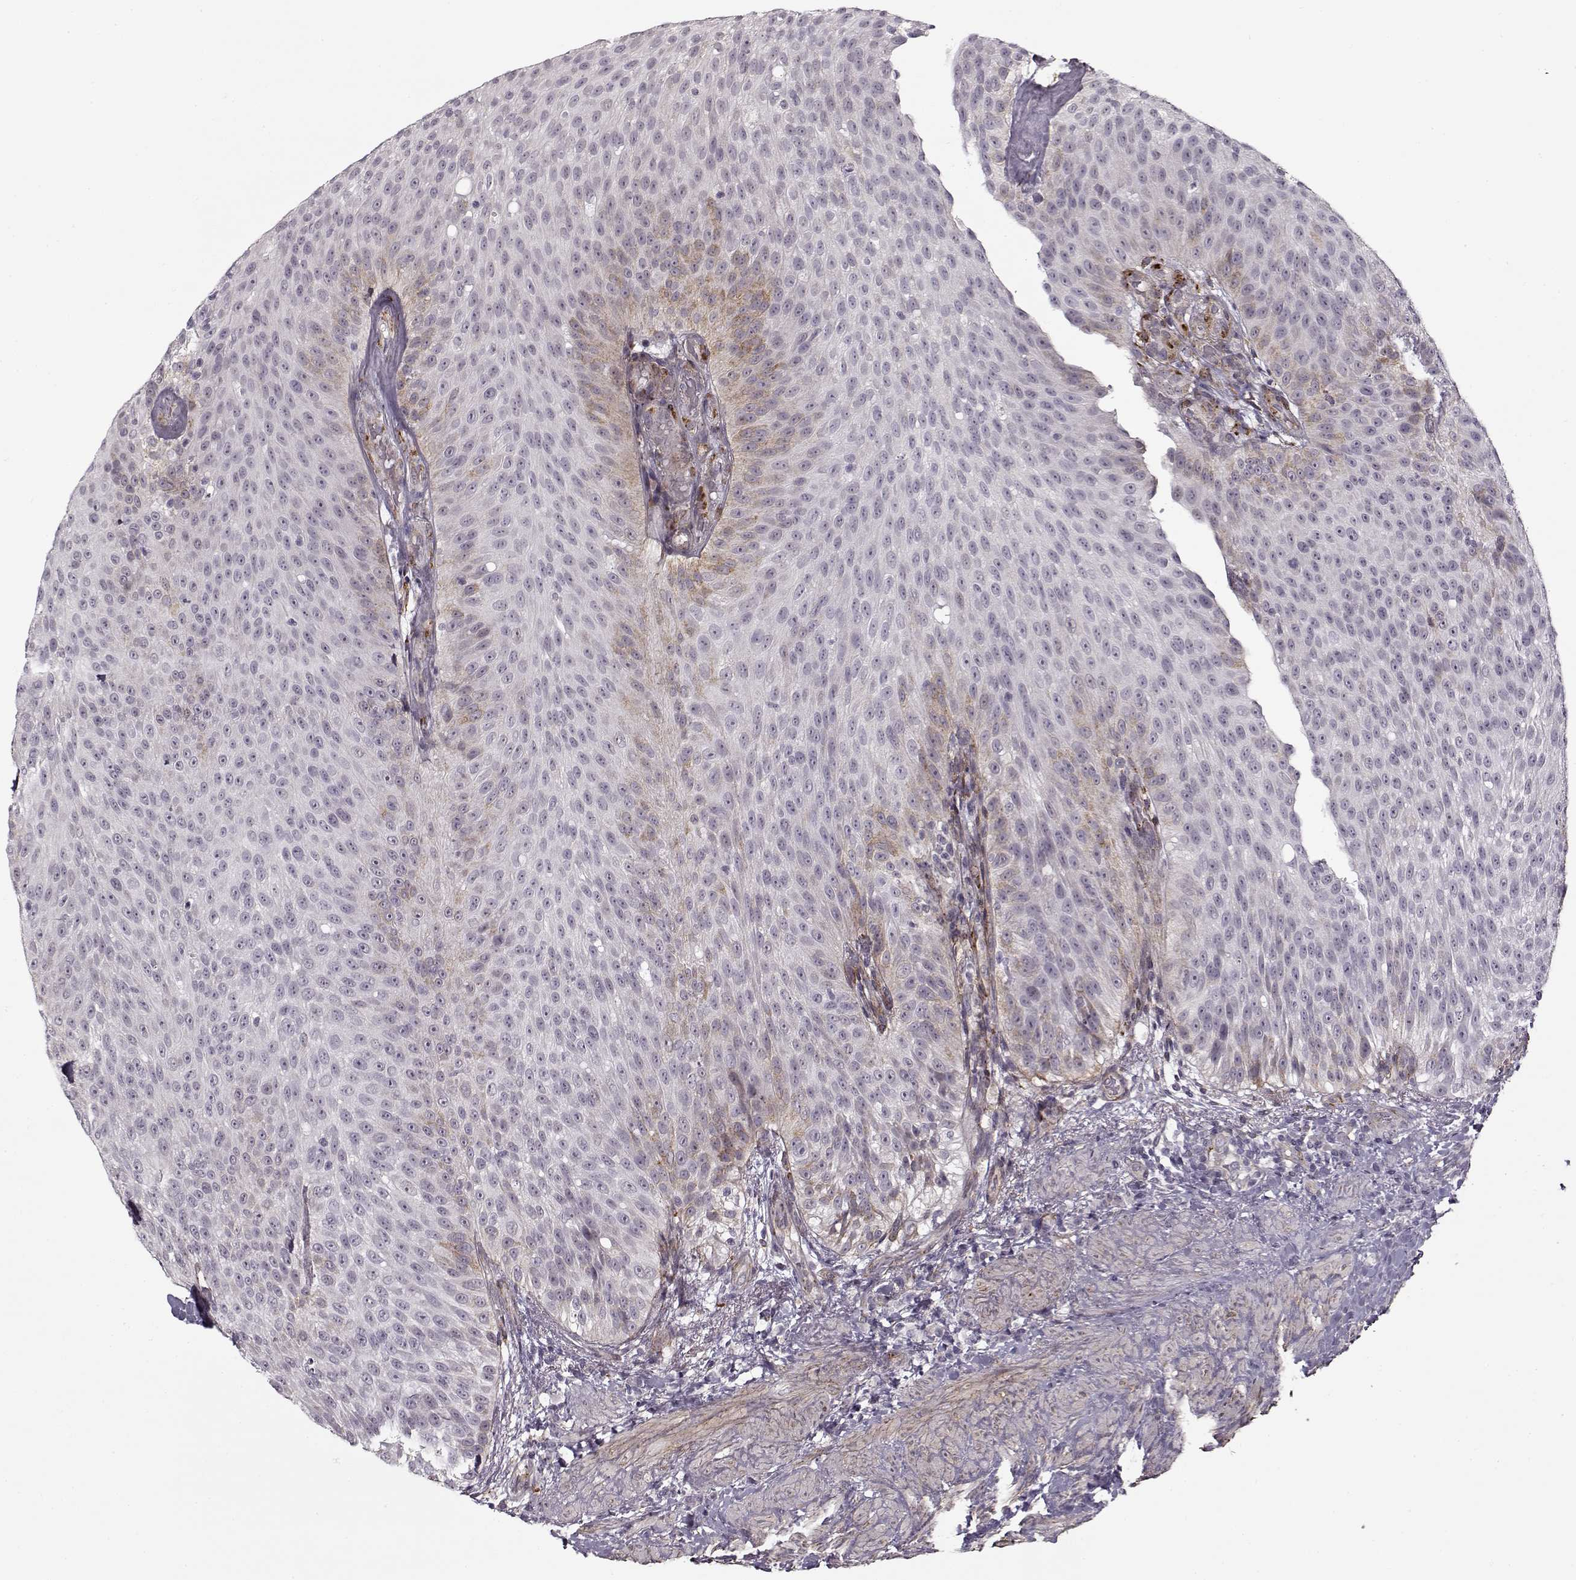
{"staining": {"intensity": "weak", "quantity": "<25%", "location": "cytoplasmic/membranous"}, "tissue": "urothelial cancer", "cell_type": "Tumor cells", "image_type": "cancer", "snomed": [{"axis": "morphology", "description": "Urothelial carcinoma, Low grade"}, {"axis": "topography", "description": "Urinary bladder"}], "caption": "High magnification brightfield microscopy of urothelial cancer stained with DAB (brown) and counterstained with hematoxylin (blue): tumor cells show no significant positivity.", "gene": "LAMB2", "patient": {"sex": "male", "age": 78}}